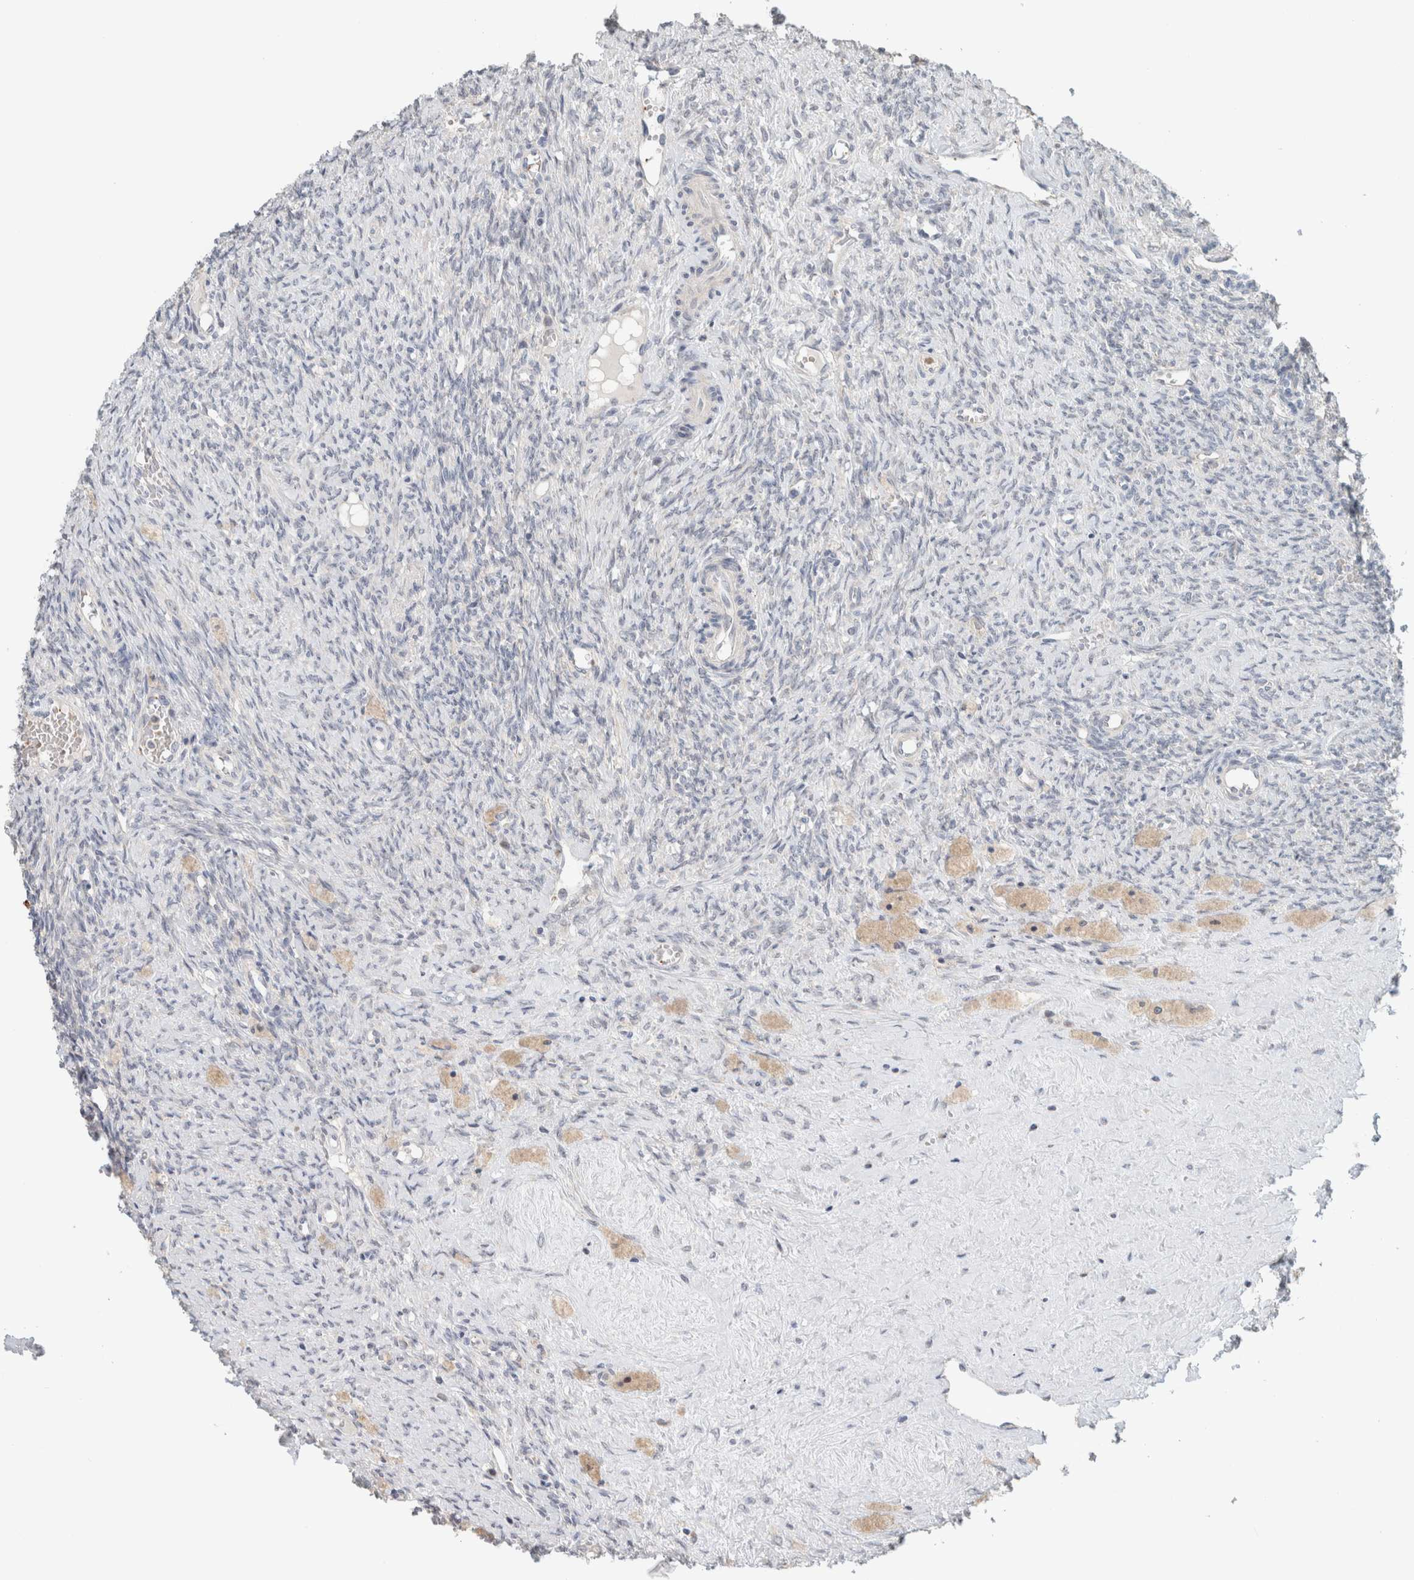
{"staining": {"intensity": "weak", "quantity": ">75%", "location": "cytoplasmic/membranous"}, "tissue": "ovary", "cell_type": "Follicle cells", "image_type": "normal", "snomed": [{"axis": "morphology", "description": "Normal tissue, NOS"}, {"axis": "topography", "description": "Ovary"}], "caption": "Protein analysis of normal ovary shows weak cytoplasmic/membranous staining in approximately >75% of follicle cells. Using DAB (brown) and hematoxylin (blue) stains, captured at high magnification using brightfield microscopy.", "gene": "CRAT", "patient": {"sex": "female", "age": 41}}